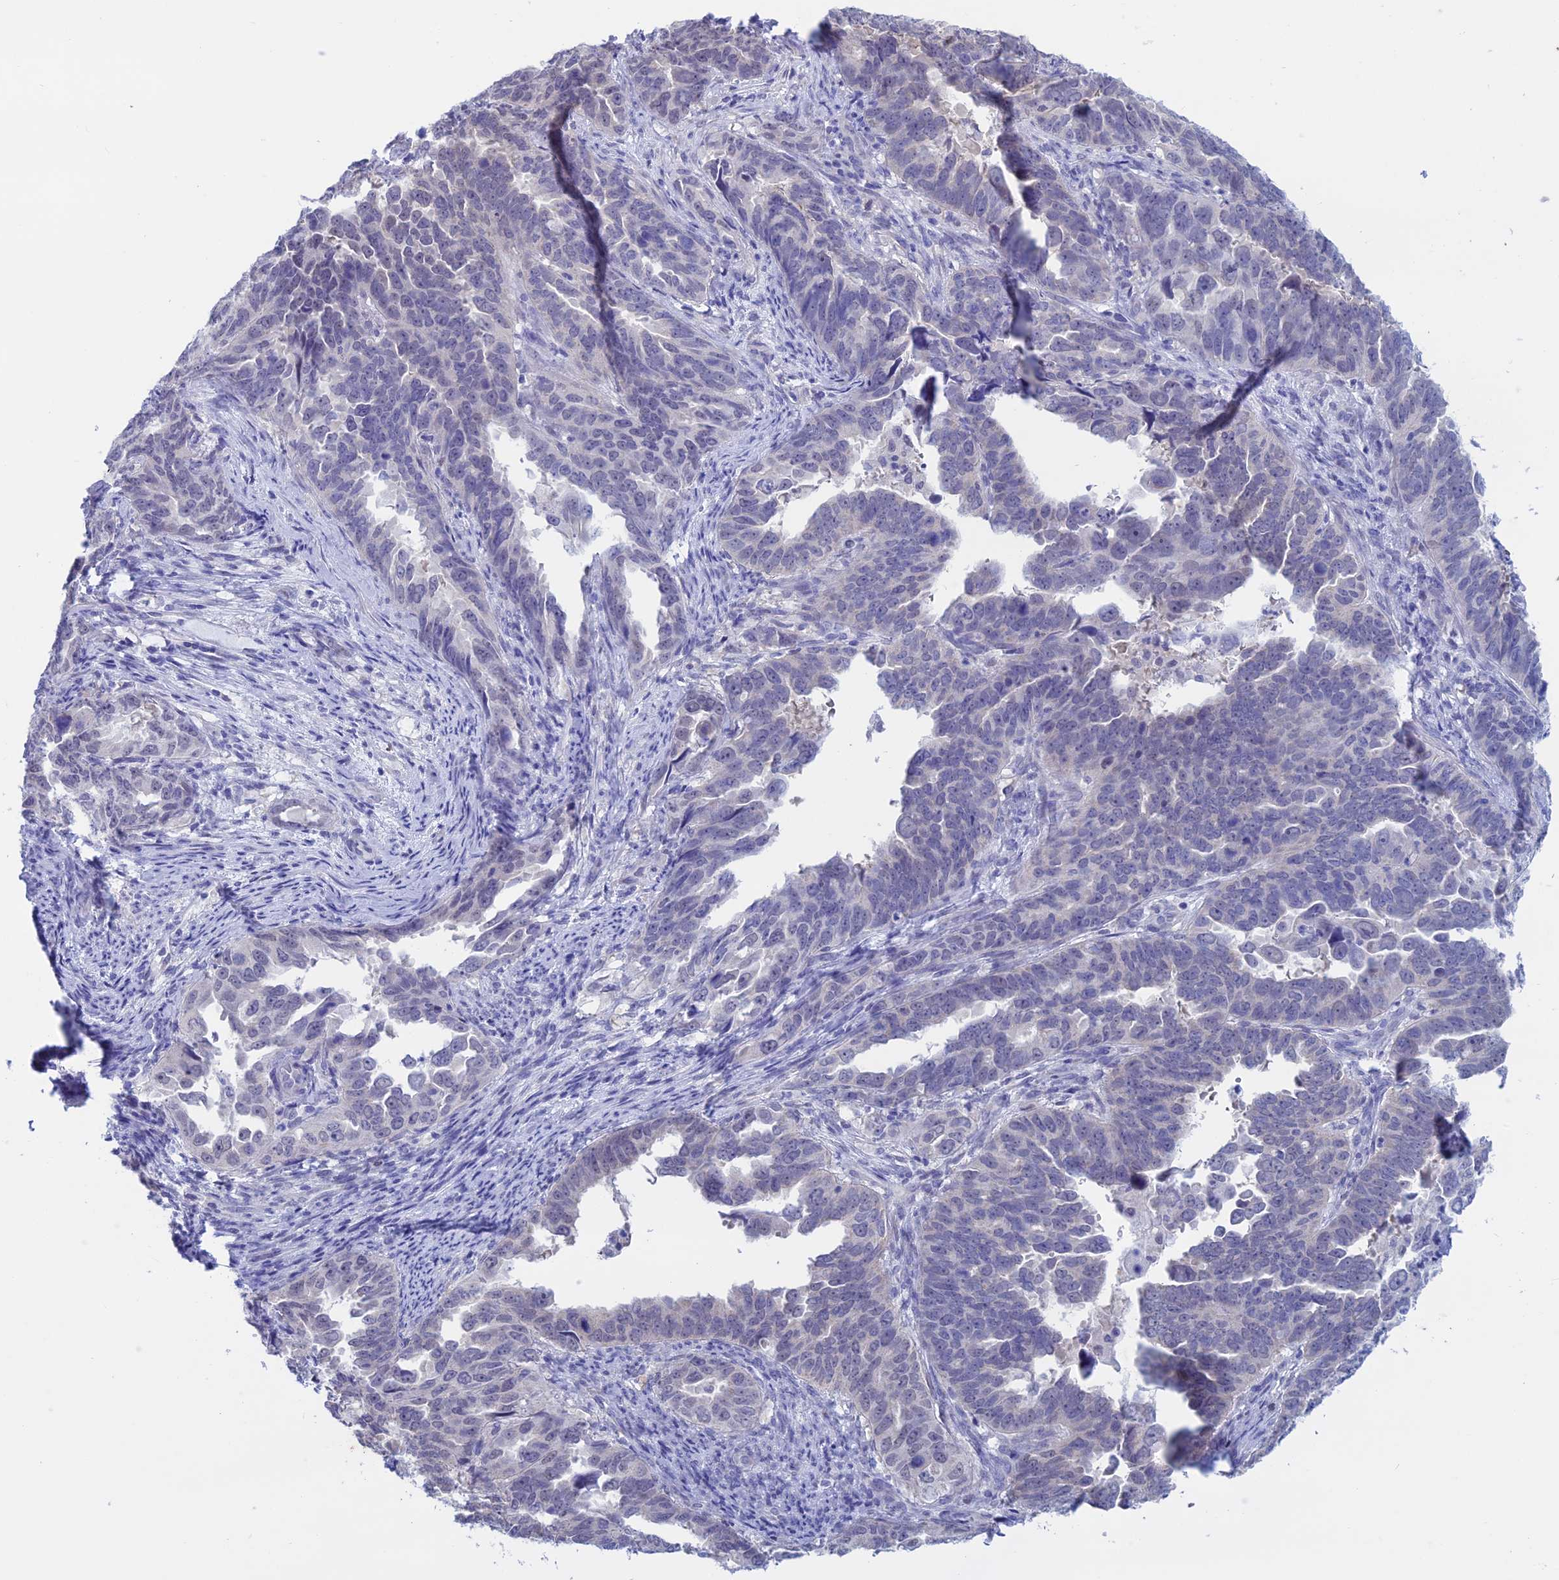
{"staining": {"intensity": "negative", "quantity": "none", "location": "none"}, "tissue": "endometrial cancer", "cell_type": "Tumor cells", "image_type": "cancer", "snomed": [{"axis": "morphology", "description": "Adenocarcinoma, NOS"}, {"axis": "topography", "description": "Endometrium"}], "caption": "This is an IHC micrograph of endometrial cancer. There is no staining in tumor cells.", "gene": "LHFPL2", "patient": {"sex": "female", "age": 65}}